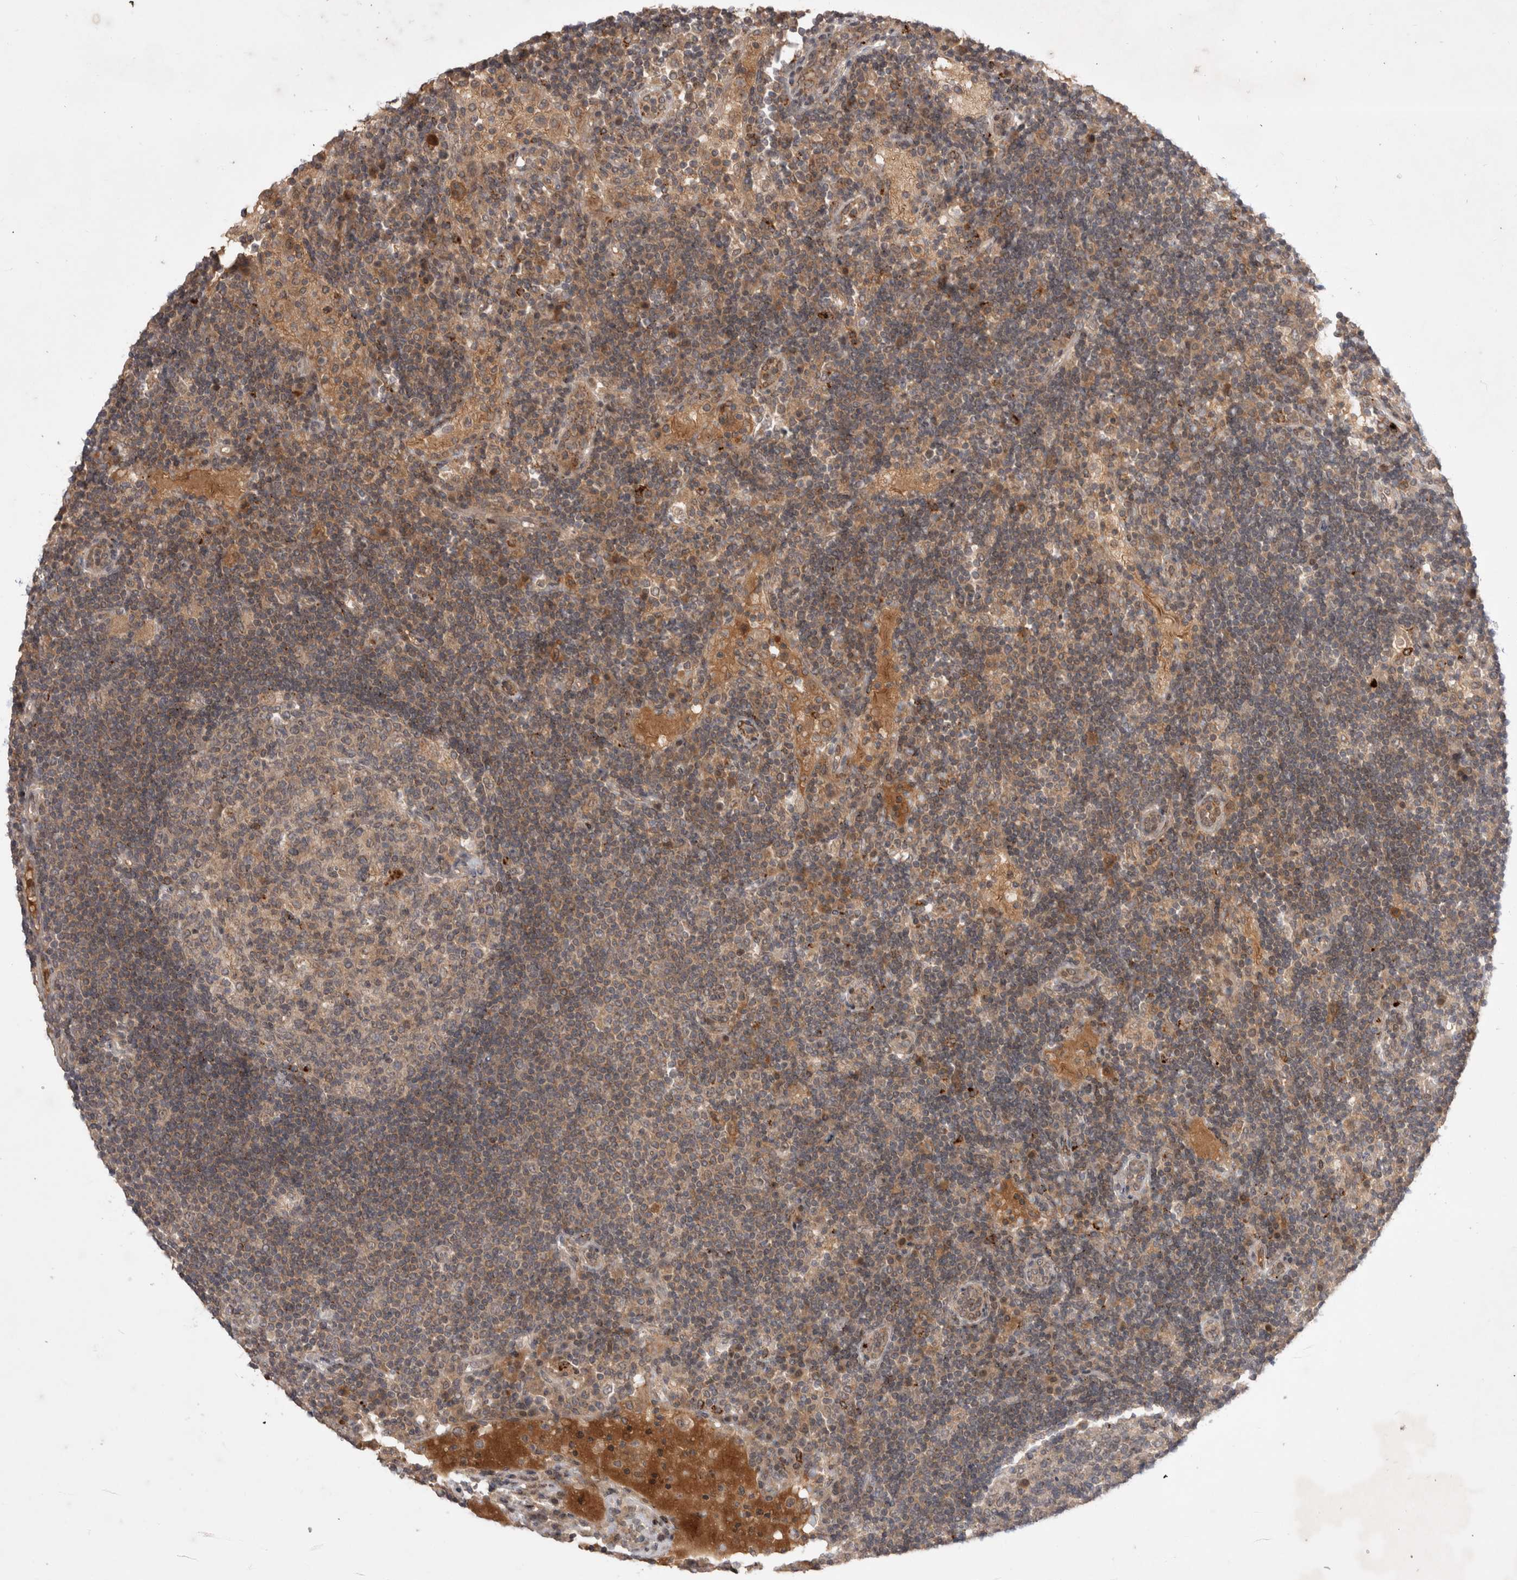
{"staining": {"intensity": "weak", "quantity": ">75%", "location": "cytoplasmic/membranous"}, "tissue": "lymph node", "cell_type": "Germinal center cells", "image_type": "normal", "snomed": [{"axis": "morphology", "description": "Normal tissue, NOS"}, {"axis": "topography", "description": "Lymph node"}], "caption": "Immunohistochemical staining of unremarkable human lymph node reveals >75% levels of weak cytoplasmic/membranous protein staining in approximately >75% of germinal center cells. The protein of interest is stained brown, and the nuclei are stained in blue (DAB IHC with brightfield microscopy, high magnification).", "gene": "PLEKHM1", "patient": {"sex": "female", "age": 53}}